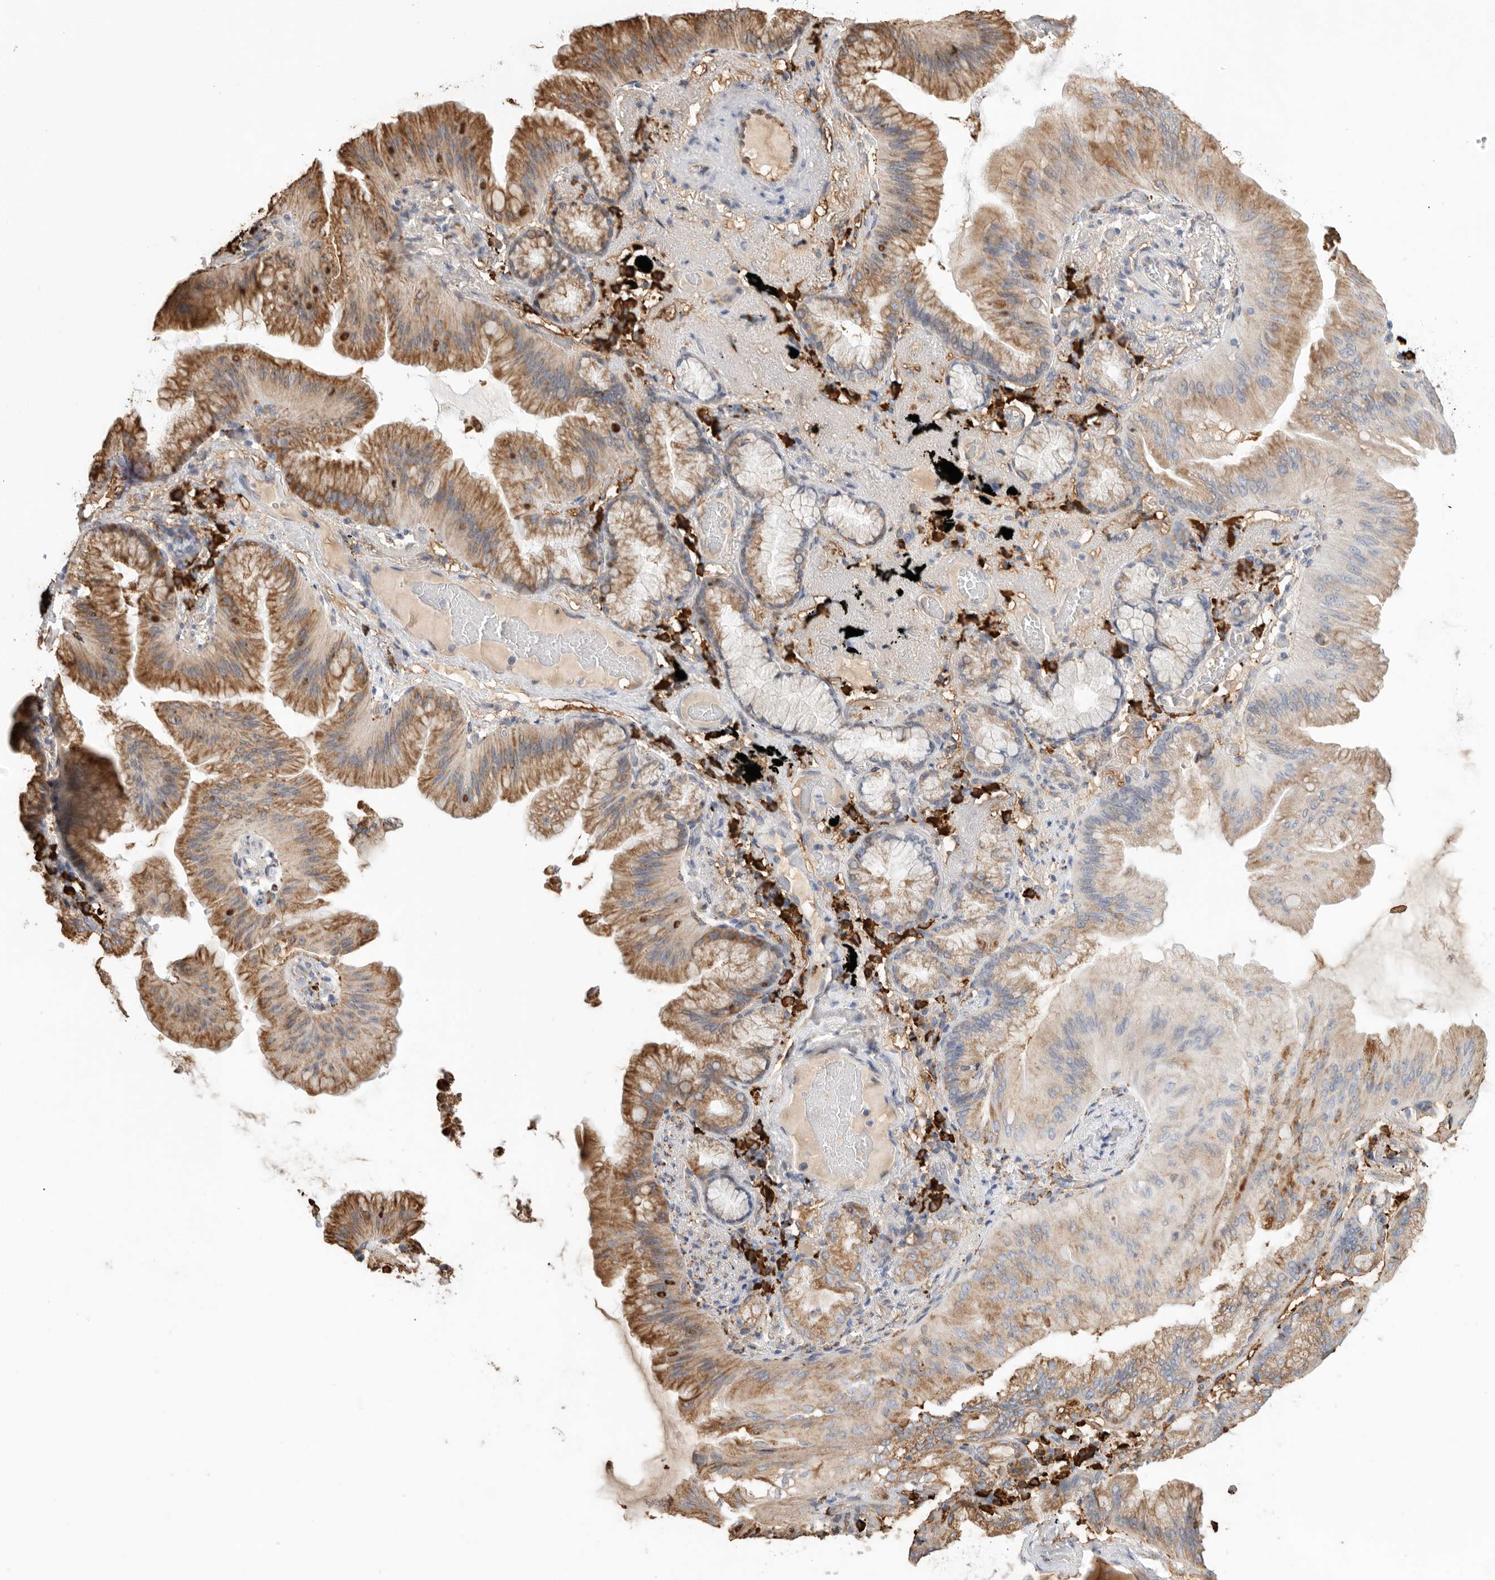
{"staining": {"intensity": "moderate", "quantity": "25%-75%", "location": "cytoplasmic/membranous"}, "tissue": "lung cancer", "cell_type": "Tumor cells", "image_type": "cancer", "snomed": [{"axis": "morphology", "description": "Adenocarcinoma, NOS"}, {"axis": "topography", "description": "Lung"}], "caption": "Immunohistochemistry histopathology image of neoplastic tissue: human adenocarcinoma (lung) stained using immunohistochemistry reveals medium levels of moderate protein expression localized specifically in the cytoplasmic/membranous of tumor cells, appearing as a cytoplasmic/membranous brown color.", "gene": "BLOC1S5", "patient": {"sex": "female", "age": 70}}